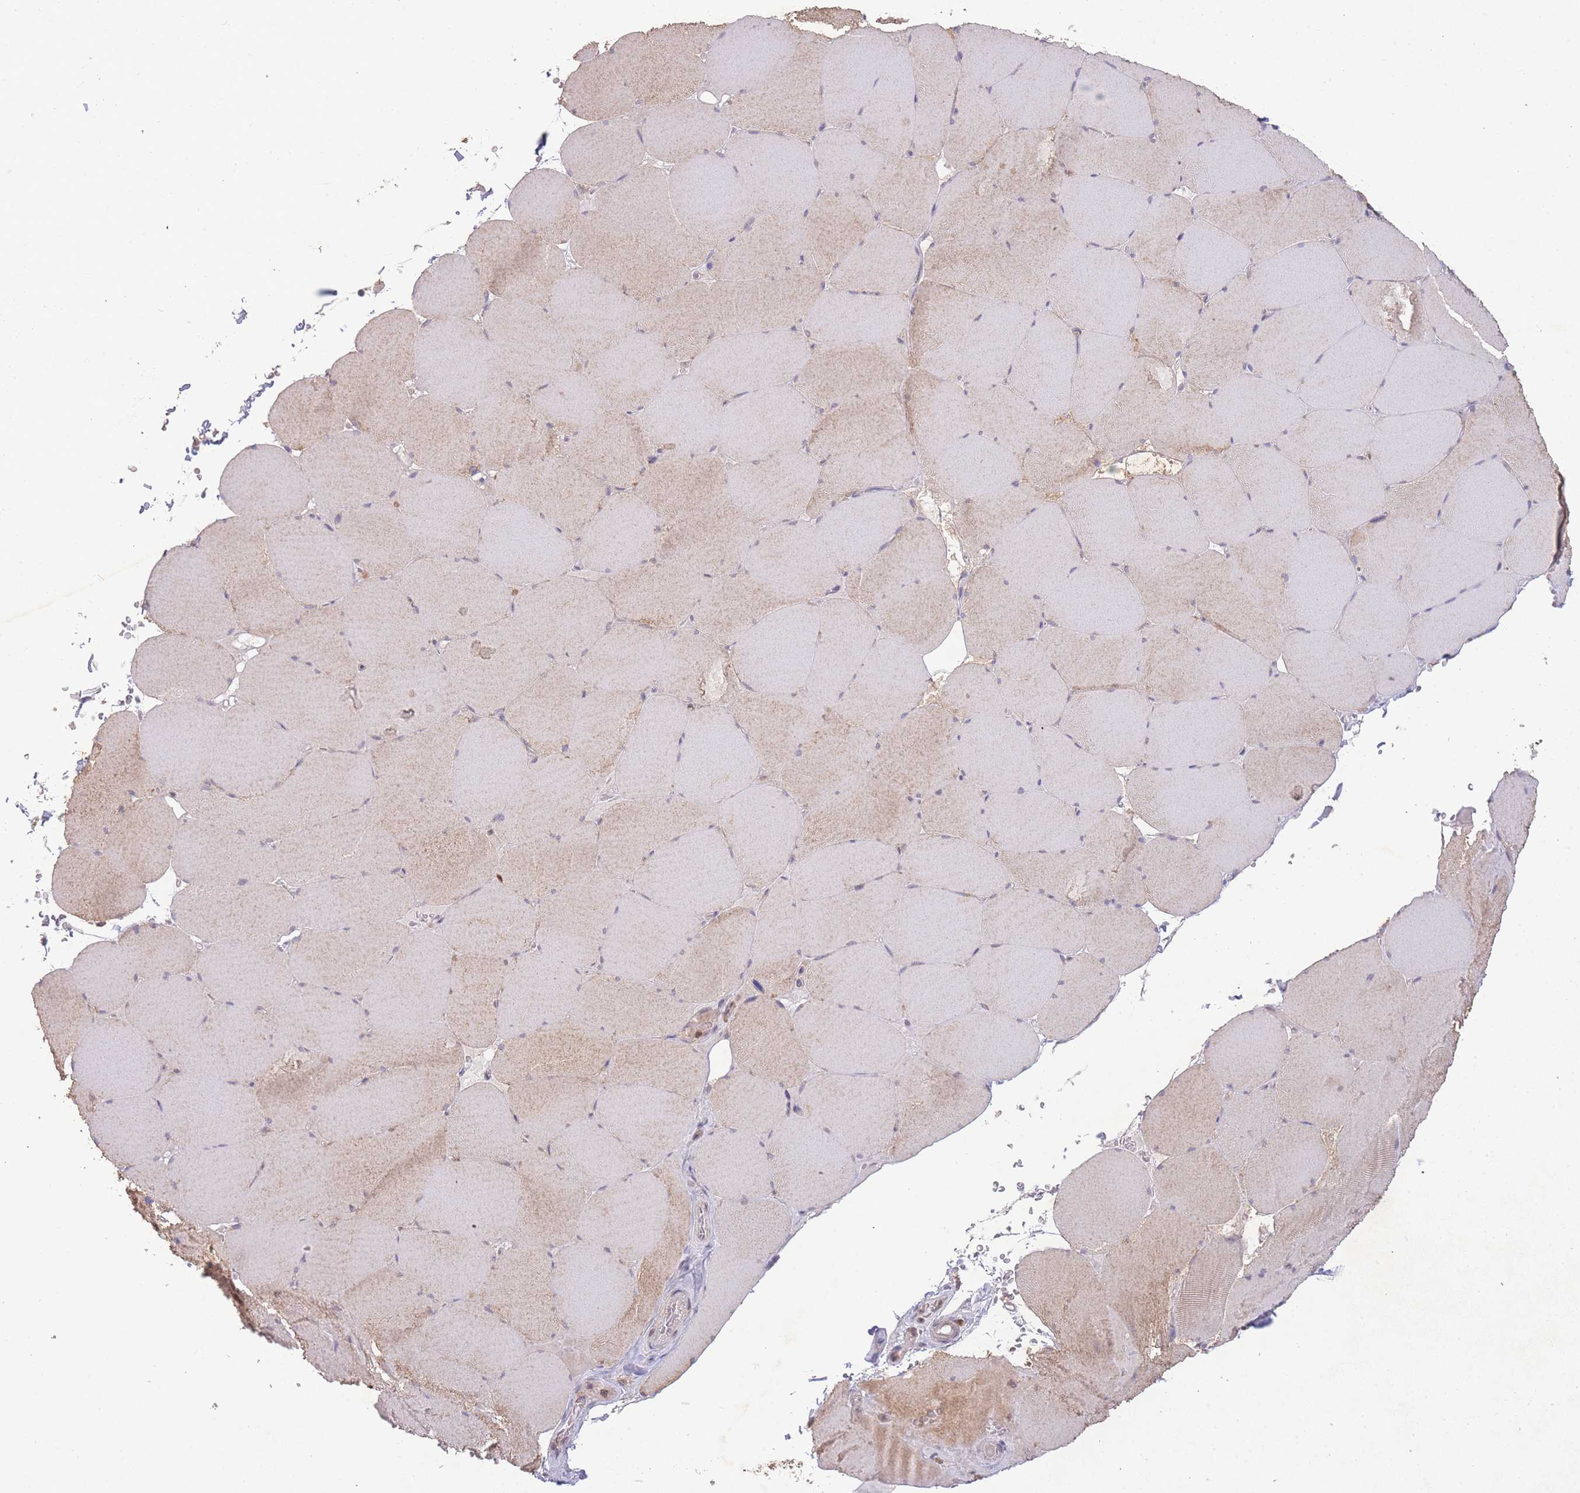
{"staining": {"intensity": "weak", "quantity": "25%-75%", "location": "cytoplasmic/membranous"}, "tissue": "skeletal muscle", "cell_type": "Myocytes", "image_type": "normal", "snomed": [{"axis": "morphology", "description": "Normal tissue, NOS"}, {"axis": "topography", "description": "Skeletal muscle"}, {"axis": "topography", "description": "Head-Neck"}], "caption": "Weak cytoplasmic/membranous expression is seen in about 25%-75% of myocytes in normal skeletal muscle.", "gene": "RNF144B", "patient": {"sex": "male", "age": 66}}